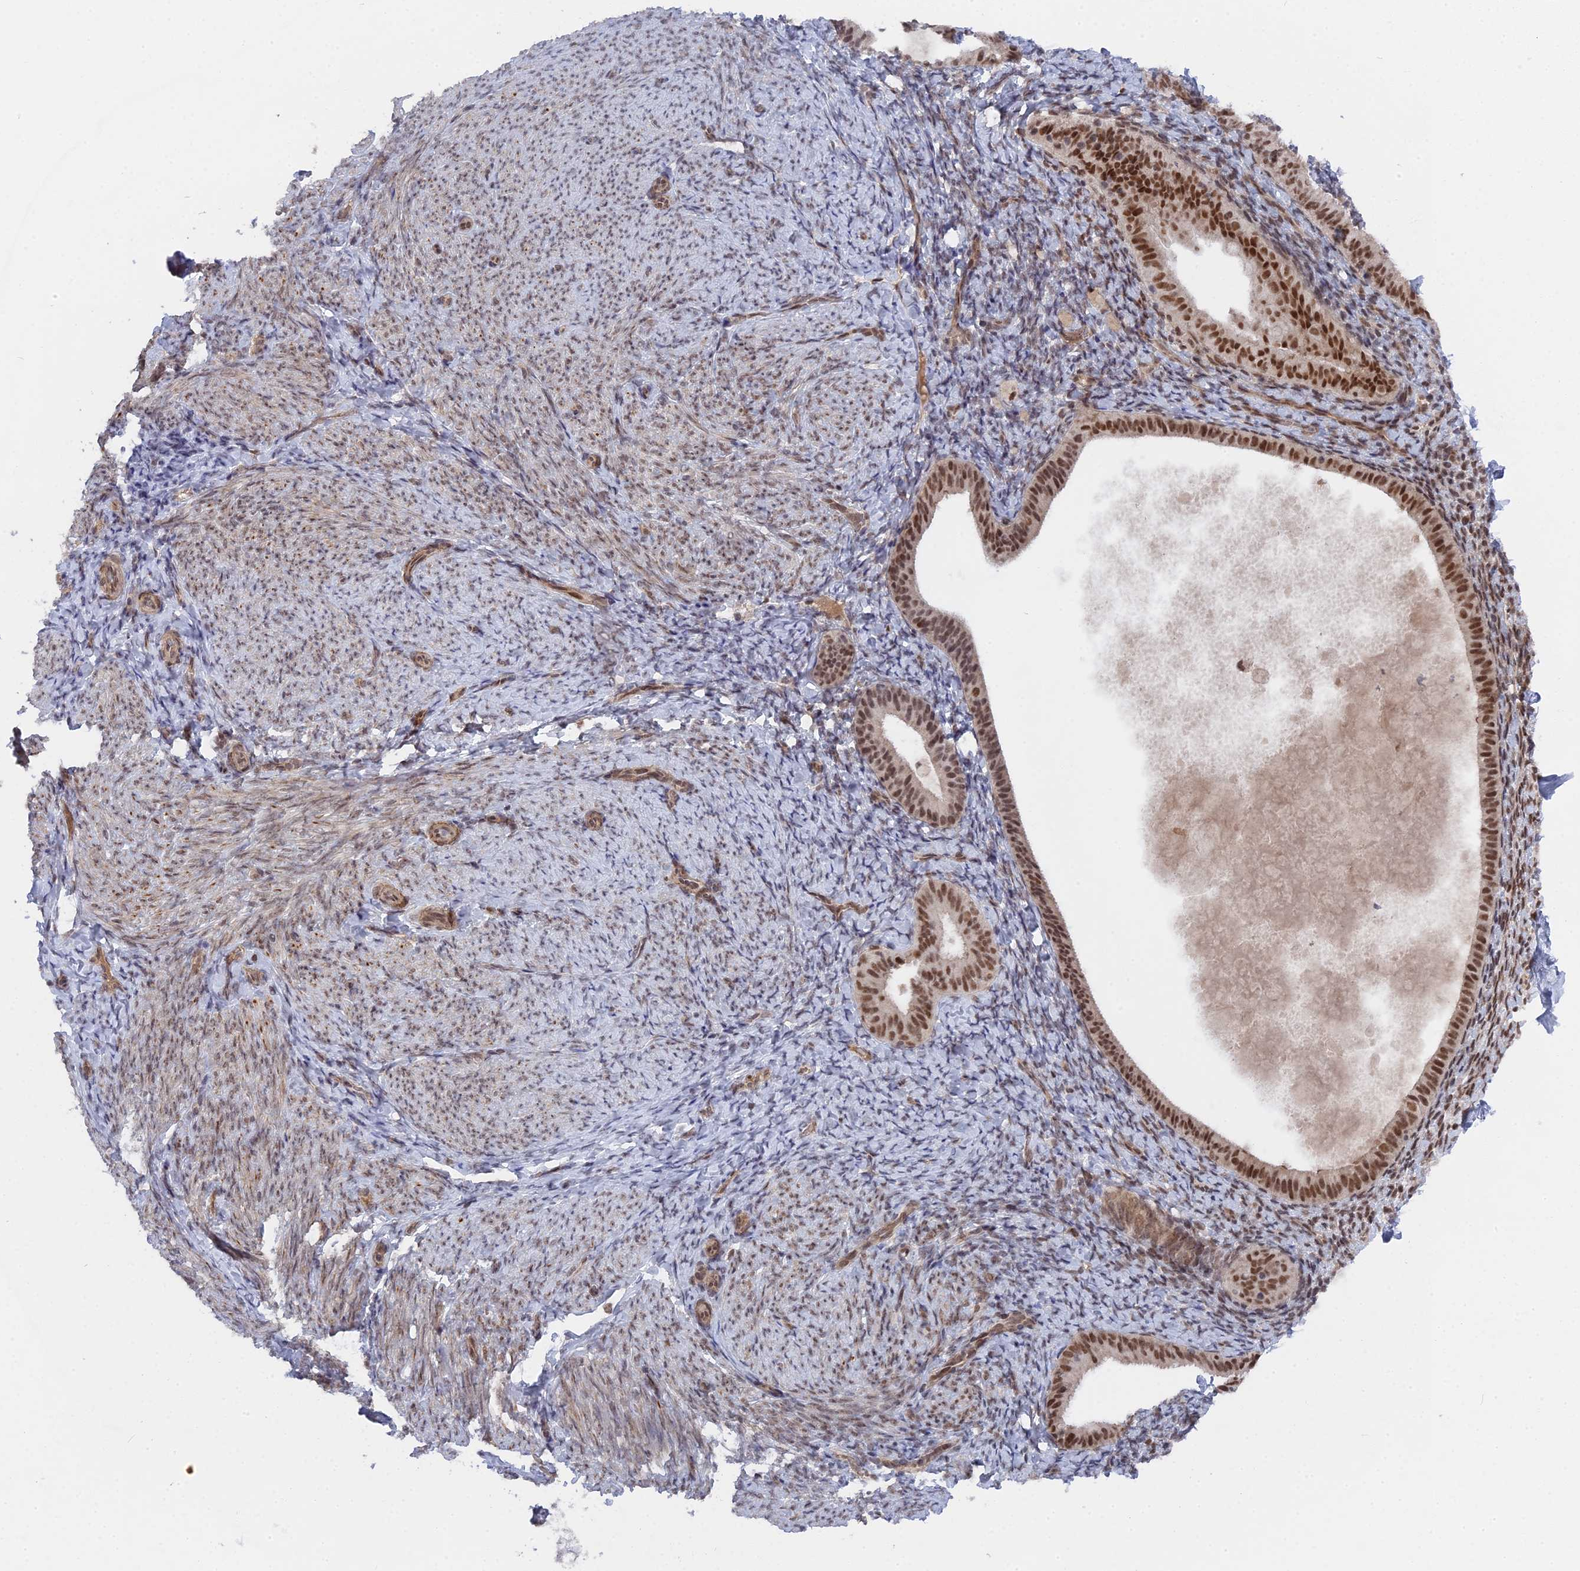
{"staining": {"intensity": "weak", "quantity": "25%-75%", "location": "nuclear"}, "tissue": "endometrium", "cell_type": "Cells in endometrial stroma", "image_type": "normal", "snomed": [{"axis": "morphology", "description": "Normal tissue, NOS"}, {"axis": "topography", "description": "Endometrium"}], "caption": "Protein analysis of benign endometrium shows weak nuclear positivity in approximately 25%-75% of cells in endometrial stroma. (DAB IHC, brown staining for protein, blue staining for nuclei).", "gene": "CCDC85A", "patient": {"sex": "female", "age": 65}}